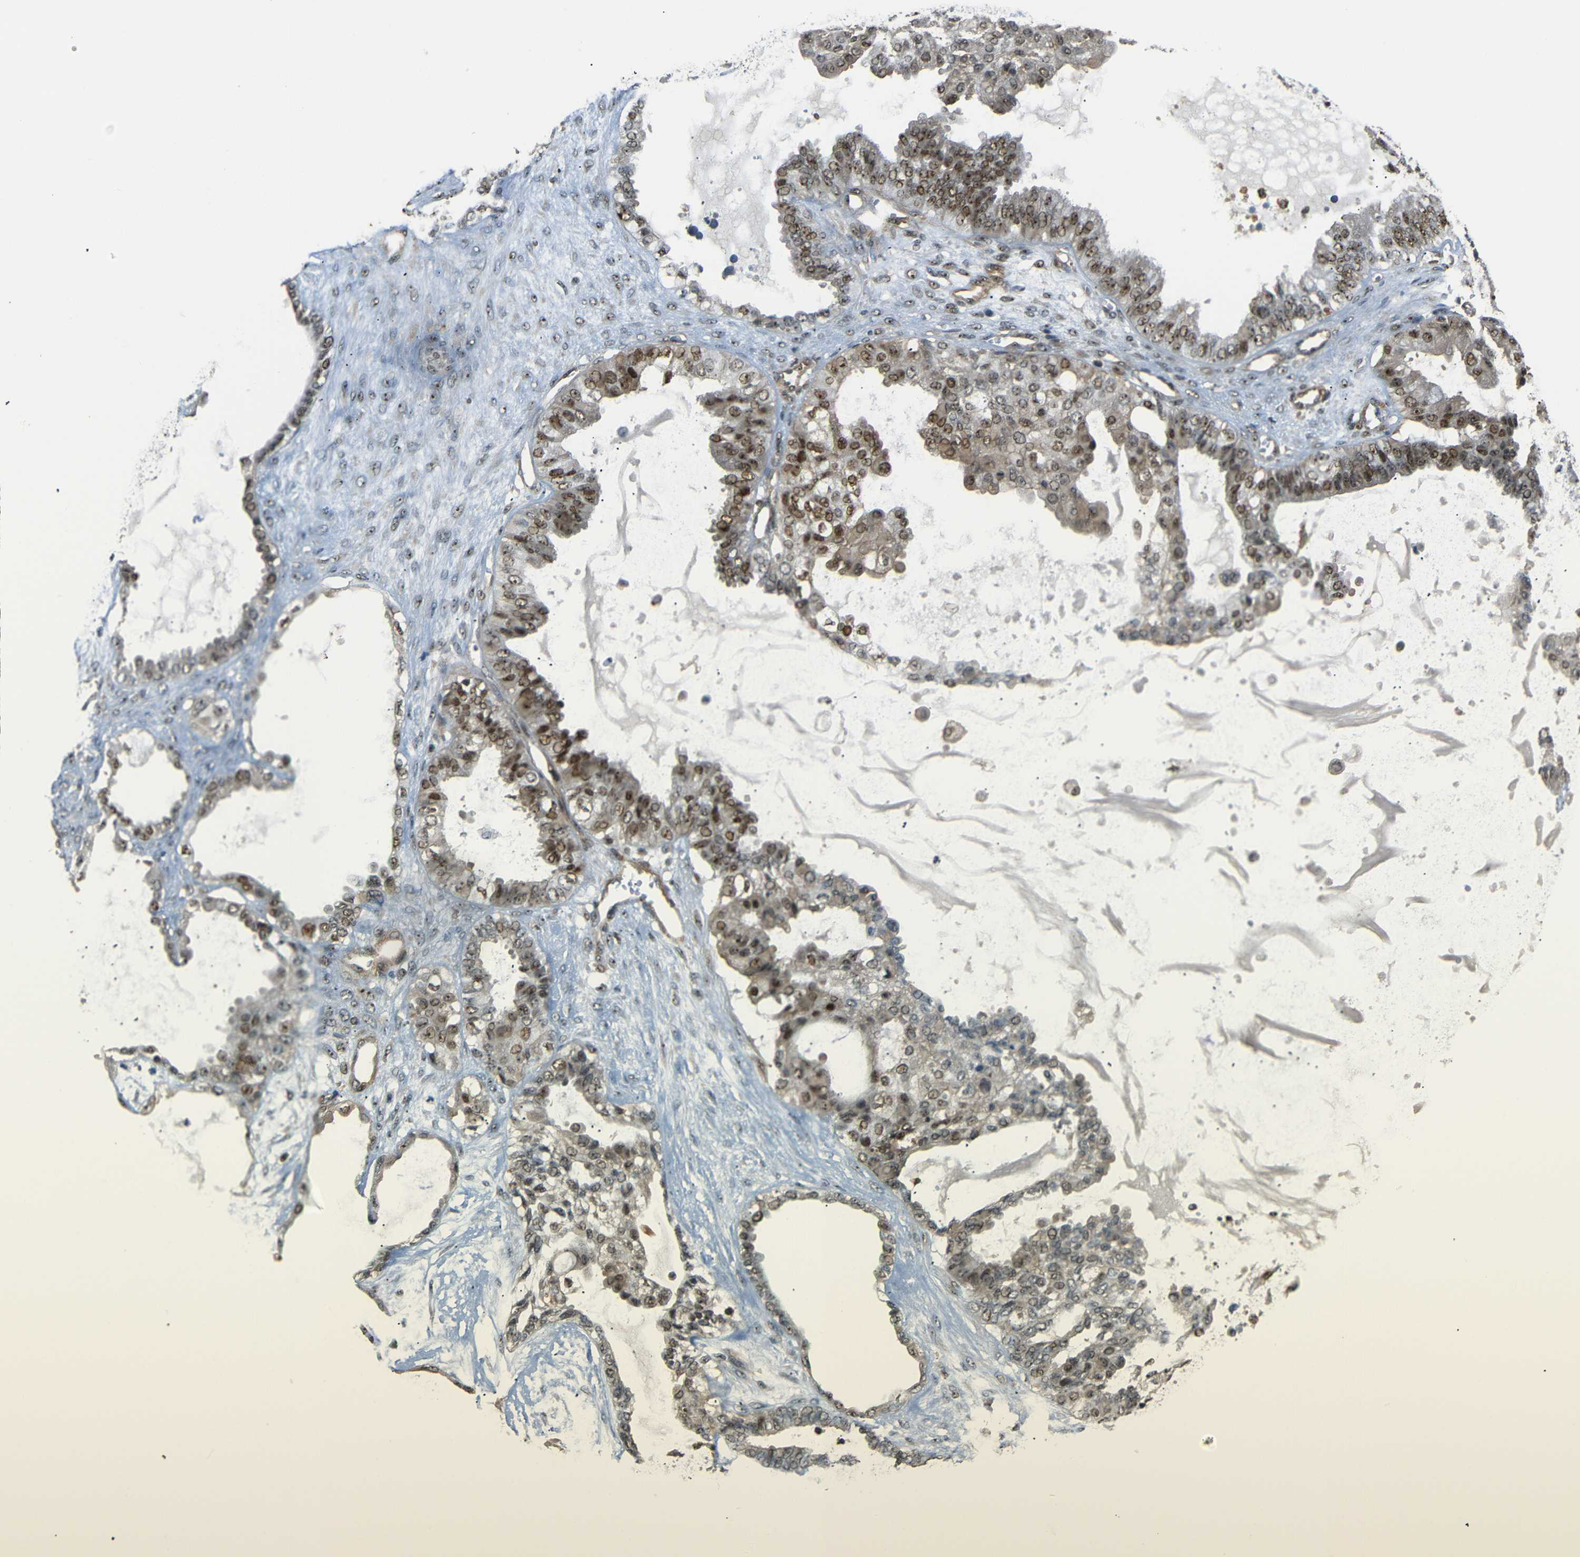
{"staining": {"intensity": "strong", "quantity": "25%-75%", "location": "nuclear"}, "tissue": "ovarian cancer", "cell_type": "Tumor cells", "image_type": "cancer", "snomed": [{"axis": "morphology", "description": "Carcinoma, NOS"}, {"axis": "morphology", "description": "Carcinoma, endometroid"}, {"axis": "topography", "description": "Ovary"}], "caption": "IHC of carcinoma (ovarian) demonstrates high levels of strong nuclear staining in approximately 25%-75% of tumor cells.", "gene": "PARN", "patient": {"sex": "female", "age": 50}}